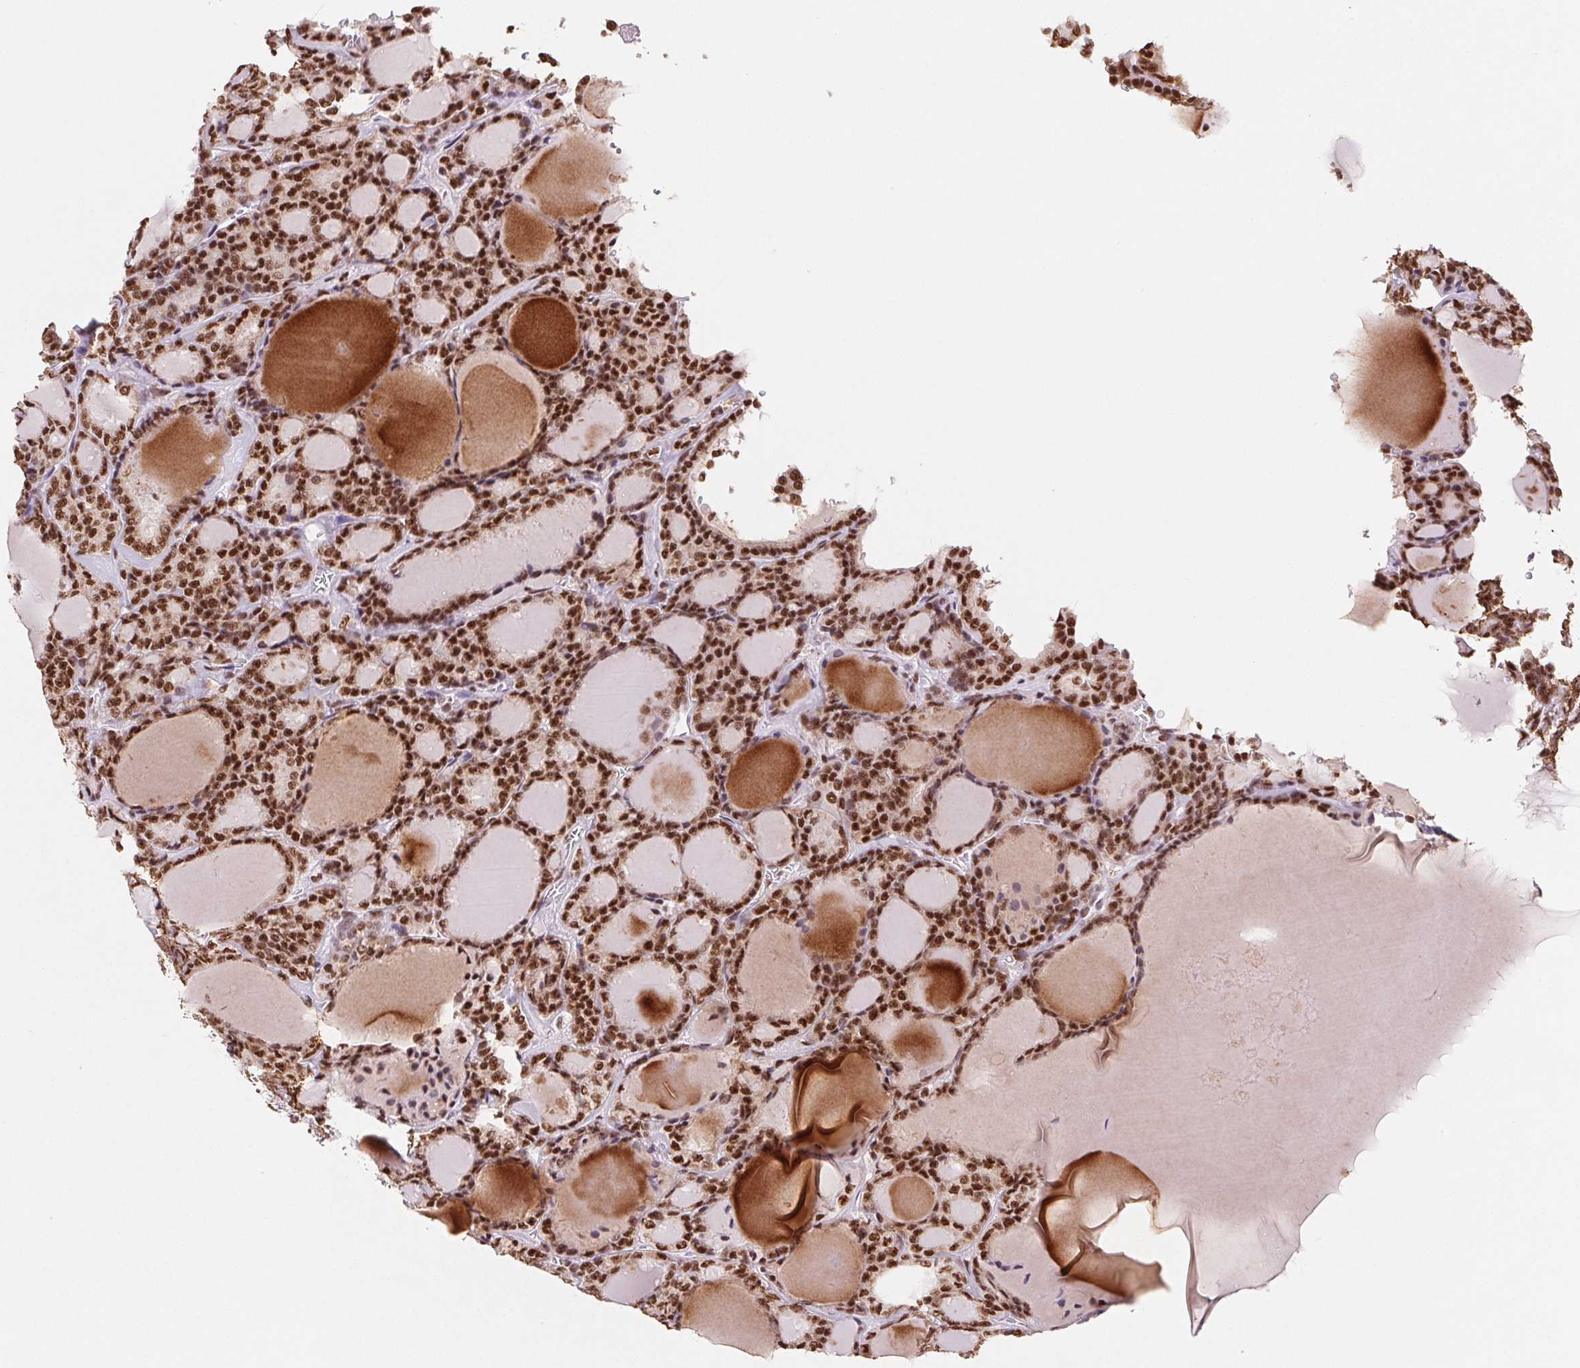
{"staining": {"intensity": "strong", "quantity": ">75%", "location": "nuclear"}, "tissue": "thyroid cancer", "cell_type": "Tumor cells", "image_type": "cancer", "snomed": [{"axis": "morphology", "description": "Follicular adenoma carcinoma, NOS"}, {"axis": "topography", "description": "Thyroid gland"}], "caption": "Human thyroid cancer (follicular adenoma carcinoma) stained with a brown dye demonstrates strong nuclear positive positivity in approximately >75% of tumor cells.", "gene": "SNRPG", "patient": {"sex": "male", "age": 74}}